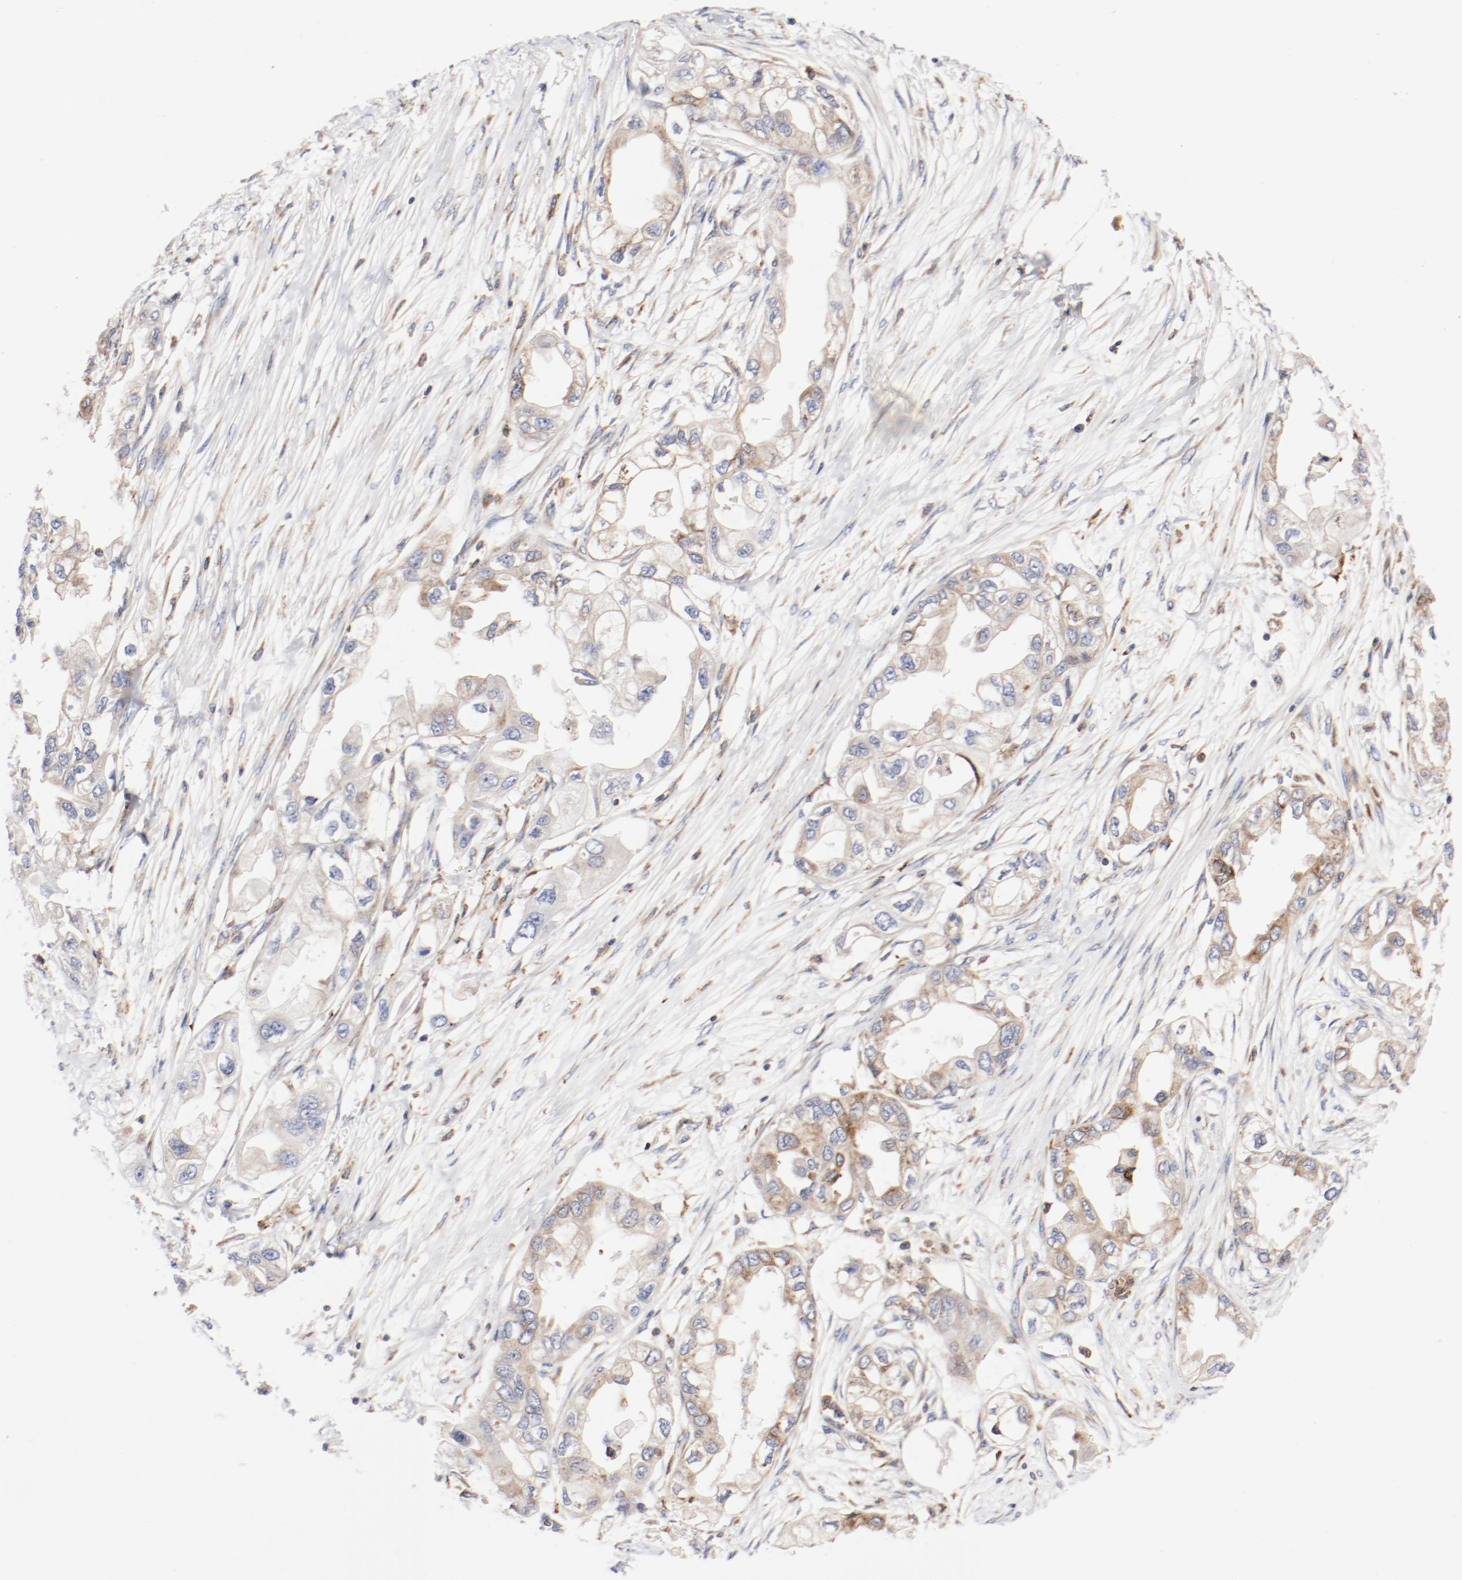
{"staining": {"intensity": "moderate", "quantity": "25%-75%", "location": "cytoplasmic/membranous"}, "tissue": "endometrial cancer", "cell_type": "Tumor cells", "image_type": "cancer", "snomed": [{"axis": "morphology", "description": "Adenocarcinoma, NOS"}, {"axis": "topography", "description": "Endometrium"}], "caption": "Endometrial cancer (adenocarcinoma) was stained to show a protein in brown. There is medium levels of moderate cytoplasmic/membranous staining in approximately 25%-75% of tumor cells.", "gene": "PDPK1", "patient": {"sex": "female", "age": 67}}